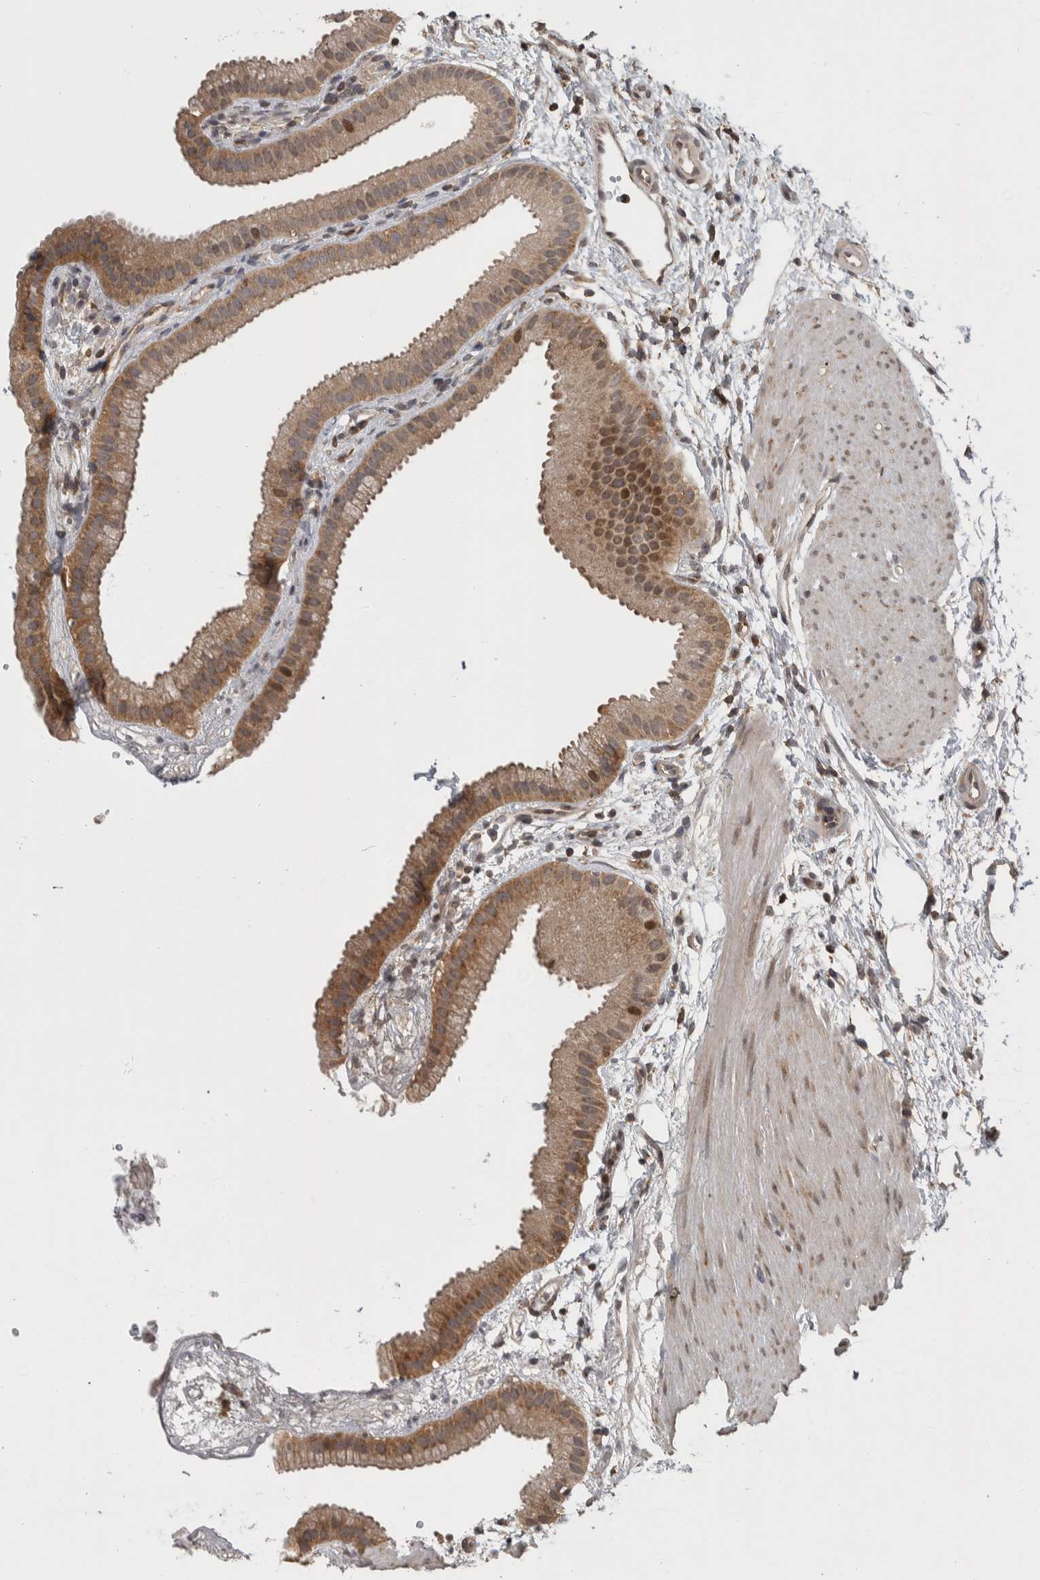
{"staining": {"intensity": "moderate", "quantity": ">75%", "location": "cytoplasmic/membranous,nuclear"}, "tissue": "gallbladder", "cell_type": "Glandular cells", "image_type": "normal", "snomed": [{"axis": "morphology", "description": "Normal tissue, NOS"}, {"axis": "topography", "description": "Gallbladder"}], "caption": "Immunohistochemistry (DAB (3,3'-diaminobenzidine)) staining of benign human gallbladder displays moderate cytoplasmic/membranous,nuclear protein positivity in about >75% of glandular cells.", "gene": "ATXN2", "patient": {"sex": "female", "age": 64}}